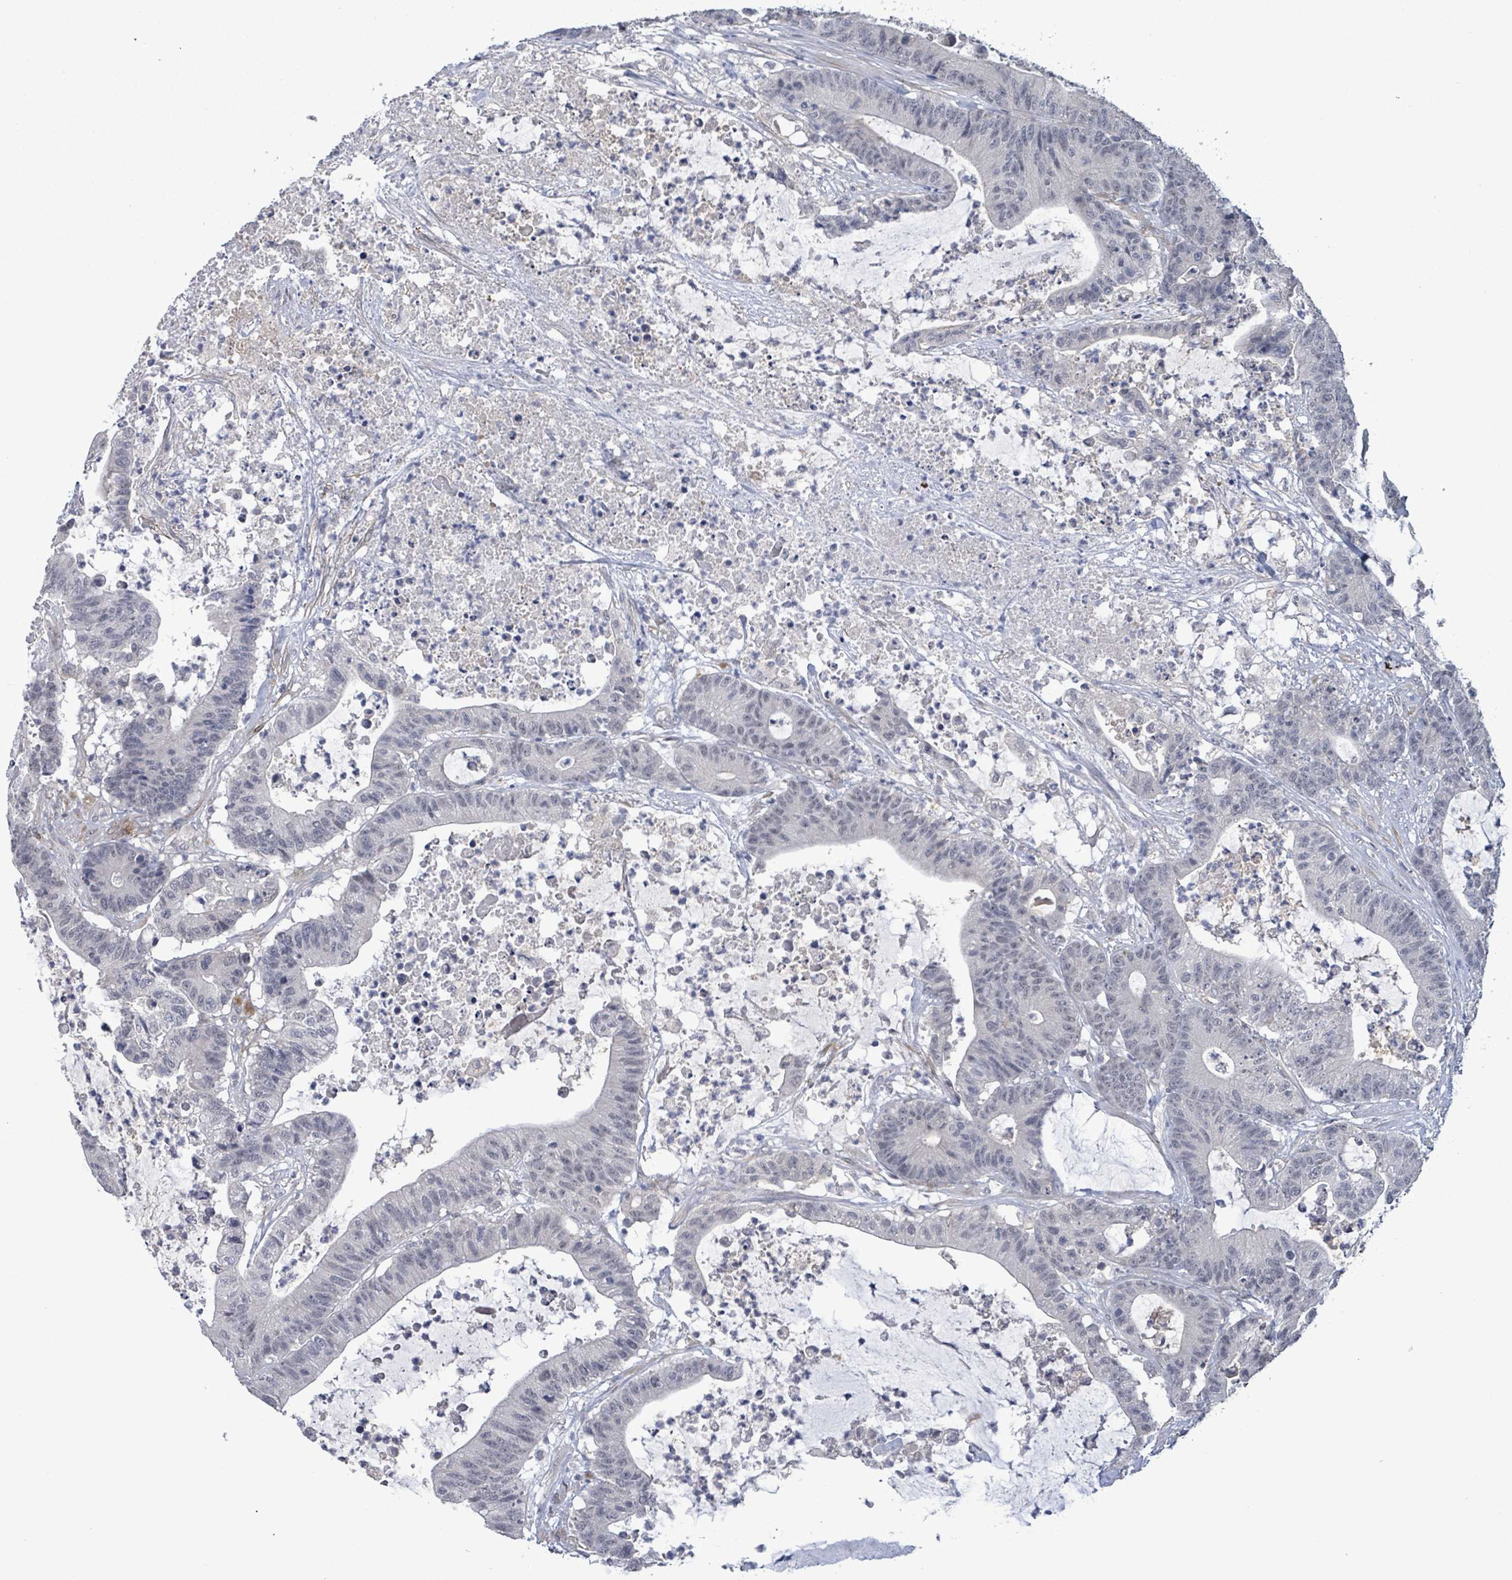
{"staining": {"intensity": "negative", "quantity": "none", "location": "none"}, "tissue": "colorectal cancer", "cell_type": "Tumor cells", "image_type": "cancer", "snomed": [{"axis": "morphology", "description": "Adenocarcinoma, NOS"}, {"axis": "topography", "description": "Colon"}], "caption": "DAB (3,3'-diaminobenzidine) immunohistochemical staining of human colorectal cancer (adenocarcinoma) reveals no significant positivity in tumor cells.", "gene": "AMMECR1", "patient": {"sex": "female", "age": 84}}